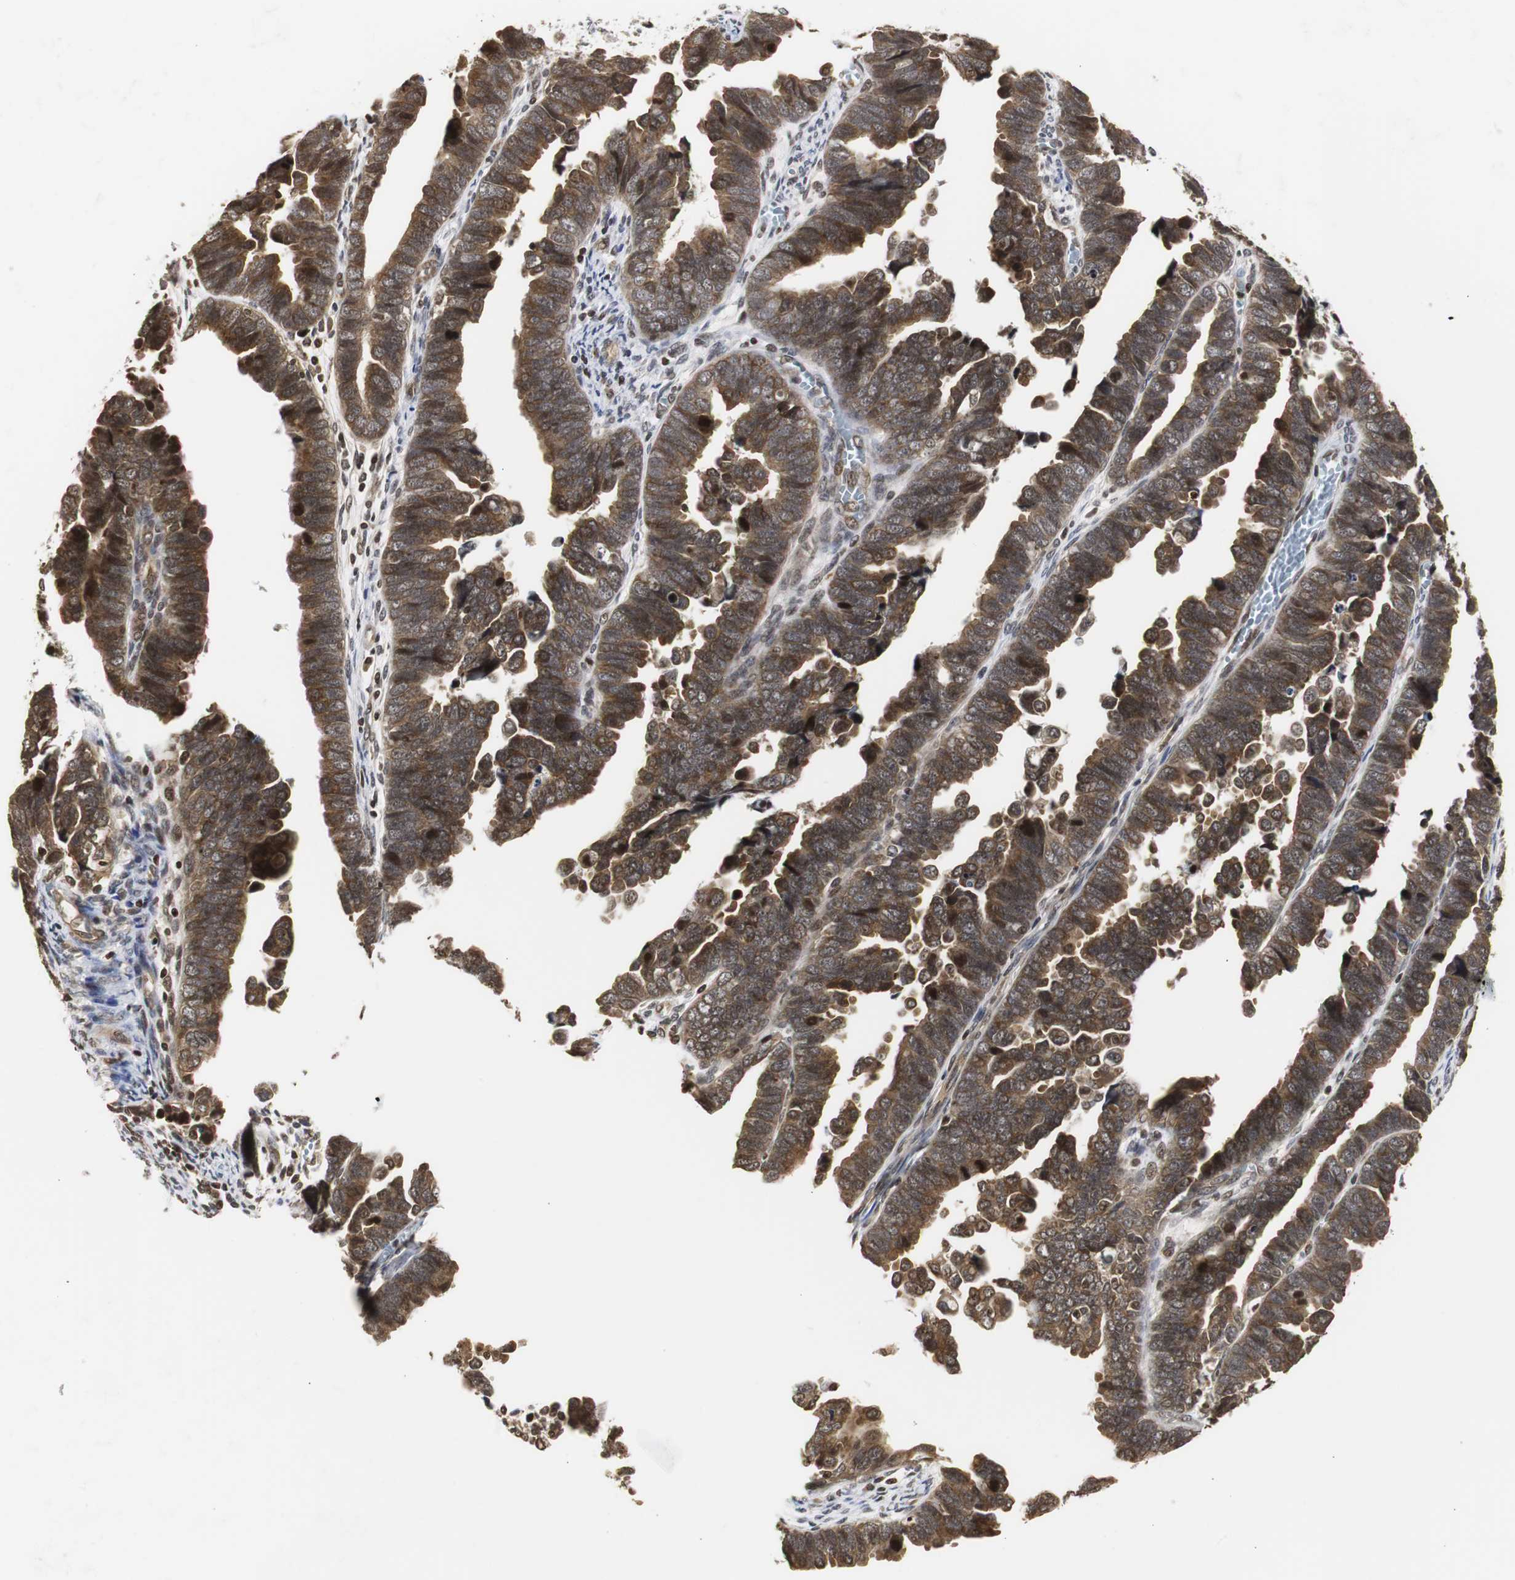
{"staining": {"intensity": "strong", "quantity": ">75%", "location": "cytoplasmic/membranous,nuclear"}, "tissue": "endometrial cancer", "cell_type": "Tumor cells", "image_type": "cancer", "snomed": [{"axis": "morphology", "description": "Adenocarcinoma, NOS"}, {"axis": "topography", "description": "Endometrium"}], "caption": "The micrograph shows staining of endometrial cancer, revealing strong cytoplasmic/membranous and nuclear protein staining (brown color) within tumor cells. The staining is performed using DAB brown chromogen to label protein expression. The nuclei are counter-stained blue using hematoxylin.", "gene": "ZFC3H1", "patient": {"sex": "female", "age": 75}}